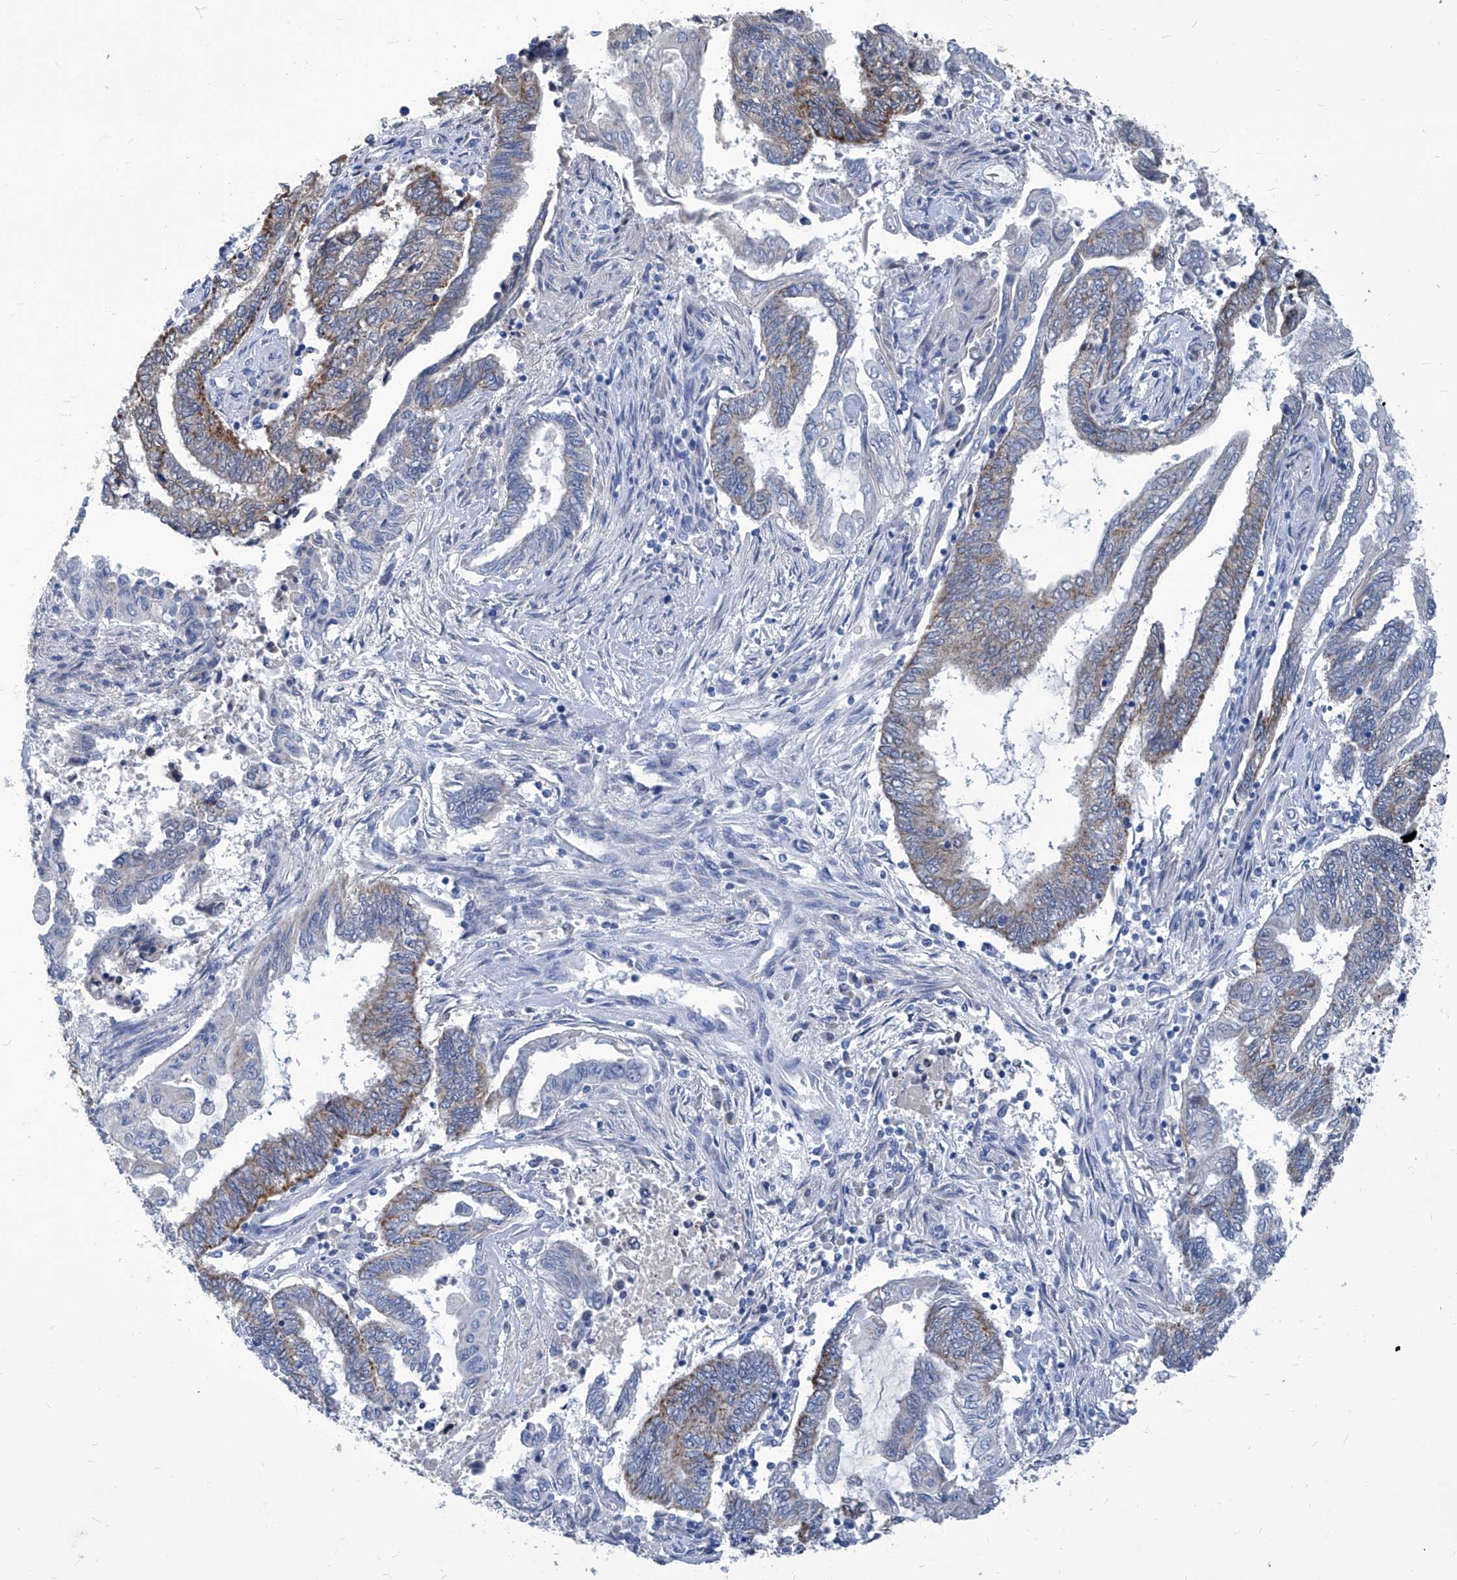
{"staining": {"intensity": "moderate", "quantity": "25%-75%", "location": "cytoplasmic/membranous"}, "tissue": "endometrial cancer", "cell_type": "Tumor cells", "image_type": "cancer", "snomed": [{"axis": "morphology", "description": "Adenocarcinoma, NOS"}, {"axis": "topography", "description": "Uterus"}, {"axis": "topography", "description": "Endometrium"}], "caption": "IHC (DAB) staining of endometrial adenocarcinoma displays moderate cytoplasmic/membranous protein expression in about 25%-75% of tumor cells.", "gene": "MTARC1", "patient": {"sex": "female", "age": 70}}